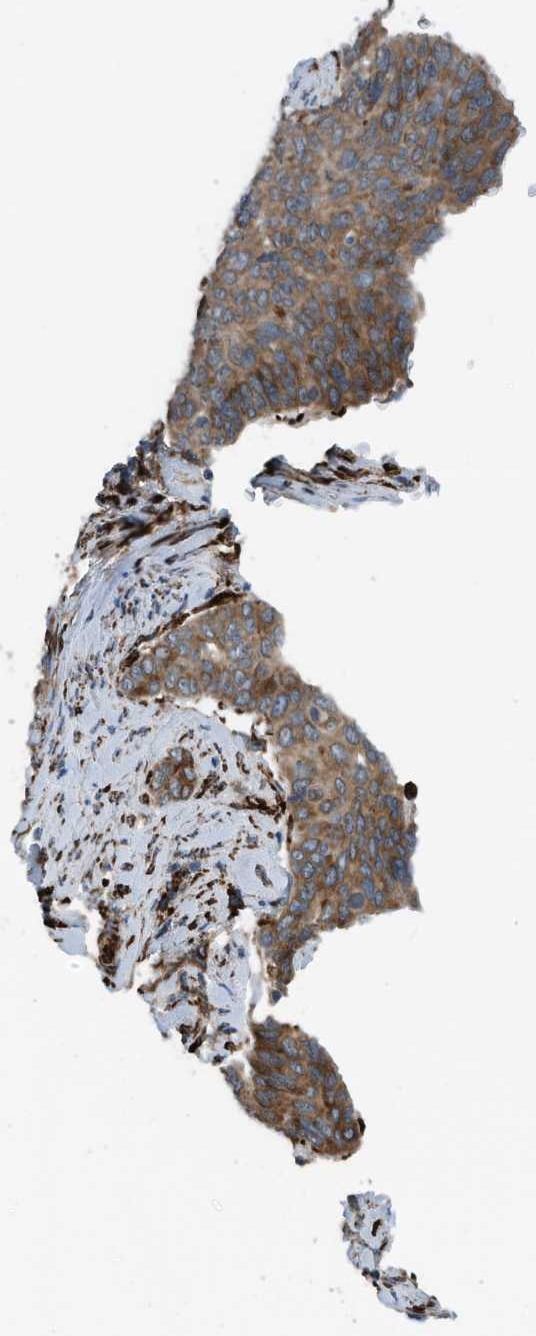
{"staining": {"intensity": "moderate", "quantity": ">75%", "location": "cytoplasmic/membranous"}, "tissue": "cervical cancer", "cell_type": "Tumor cells", "image_type": "cancer", "snomed": [{"axis": "morphology", "description": "Squamous cell carcinoma, NOS"}, {"axis": "topography", "description": "Cervix"}], "caption": "High-power microscopy captured an IHC micrograph of cervical cancer, revealing moderate cytoplasmic/membranous expression in approximately >75% of tumor cells.", "gene": "ZBTB45", "patient": {"sex": "female", "age": 60}}